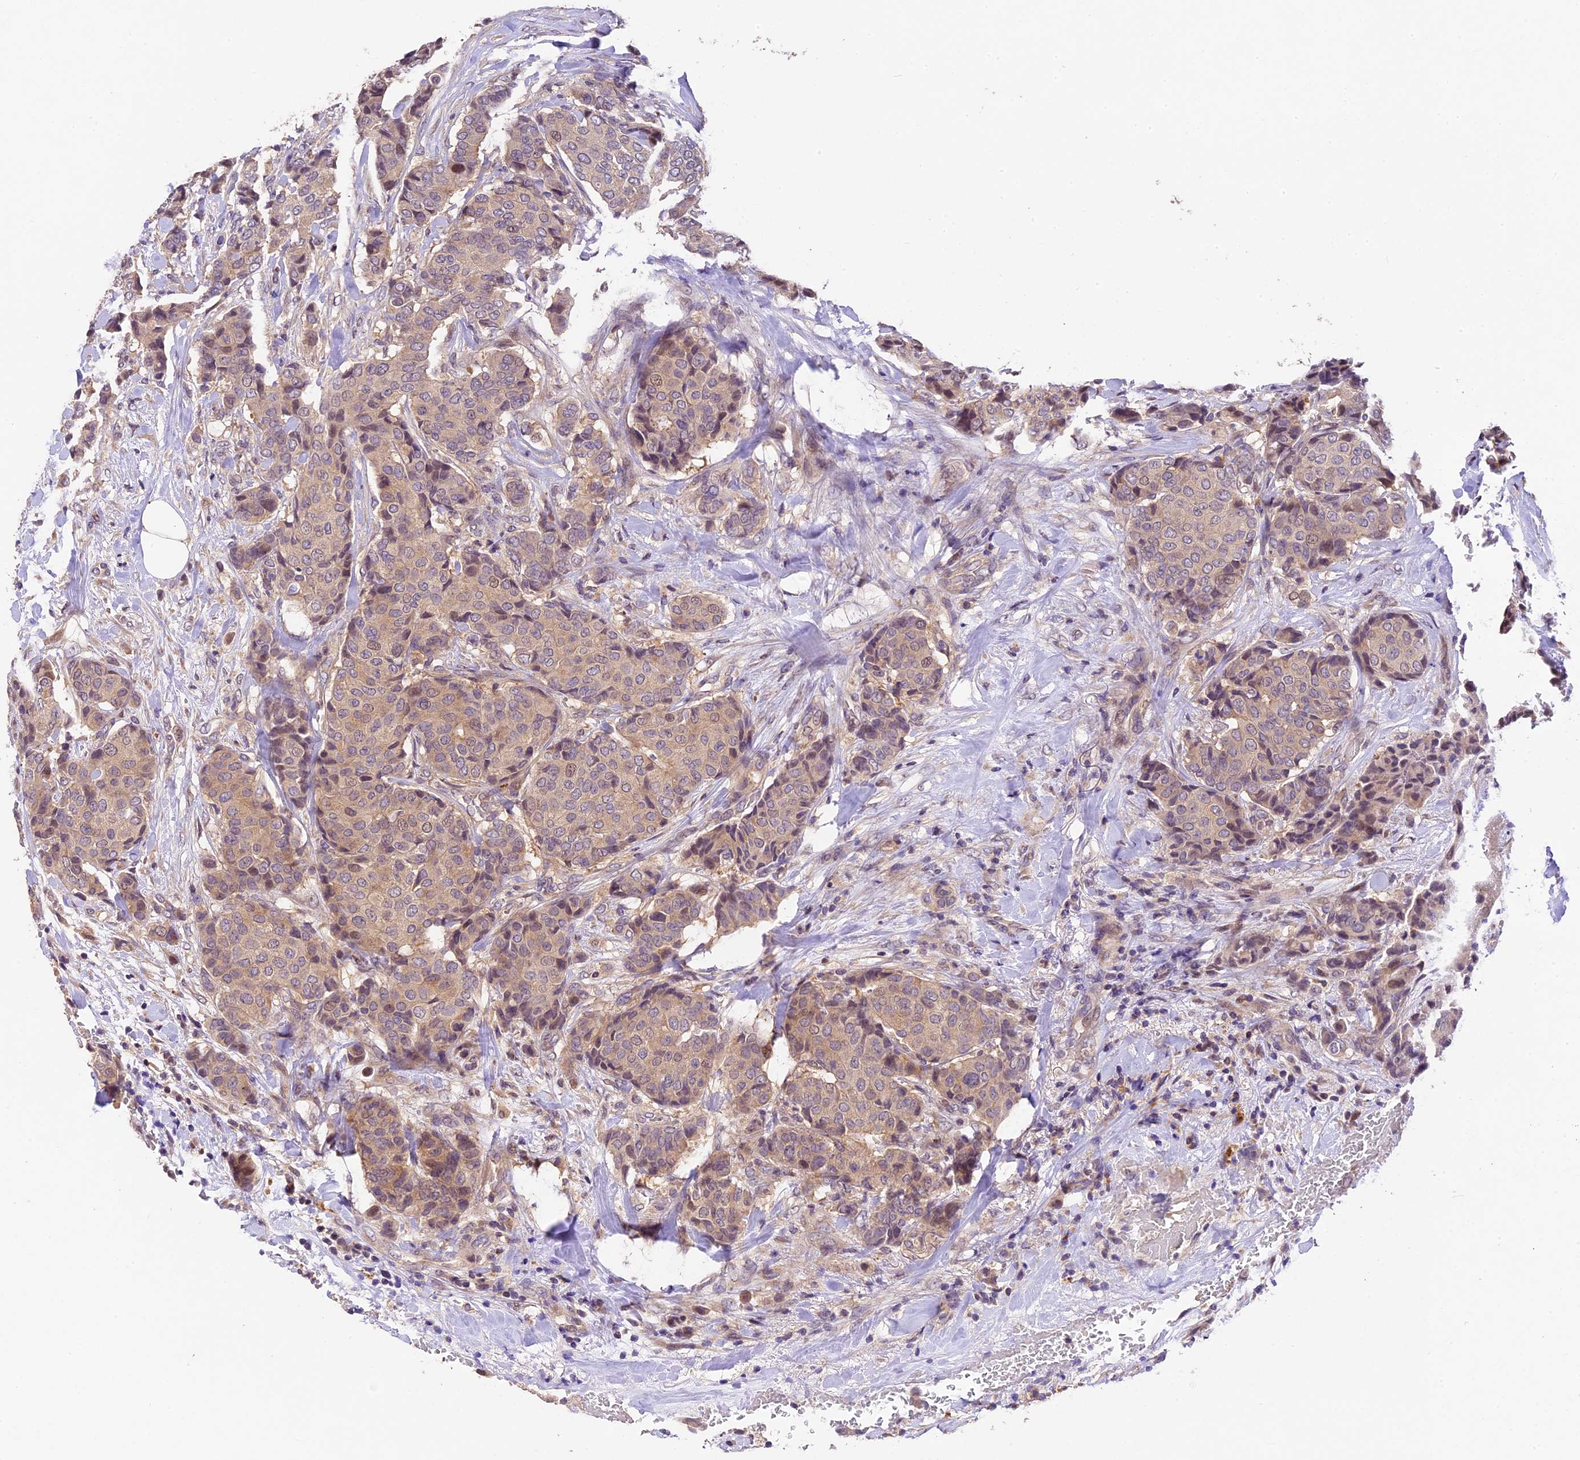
{"staining": {"intensity": "weak", "quantity": ">75%", "location": "cytoplasmic/membranous"}, "tissue": "breast cancer", "cell_type": "Tumor cells", "image_type": "cancer", "snomed": [{"axis": "morphology", "description": "Duct carcinoma"}, {"axis": "topography", "description": "Breast"}], "caption": "About >75% of tumor cells in breast cancer (invasive ductal carcinoma) exhibit weak cytoplasmic/membranous protein expression as visualized by brown immunohistochemical staining.", "gene": "DGKH", "patient": {"sex": "female", "age": 75}}